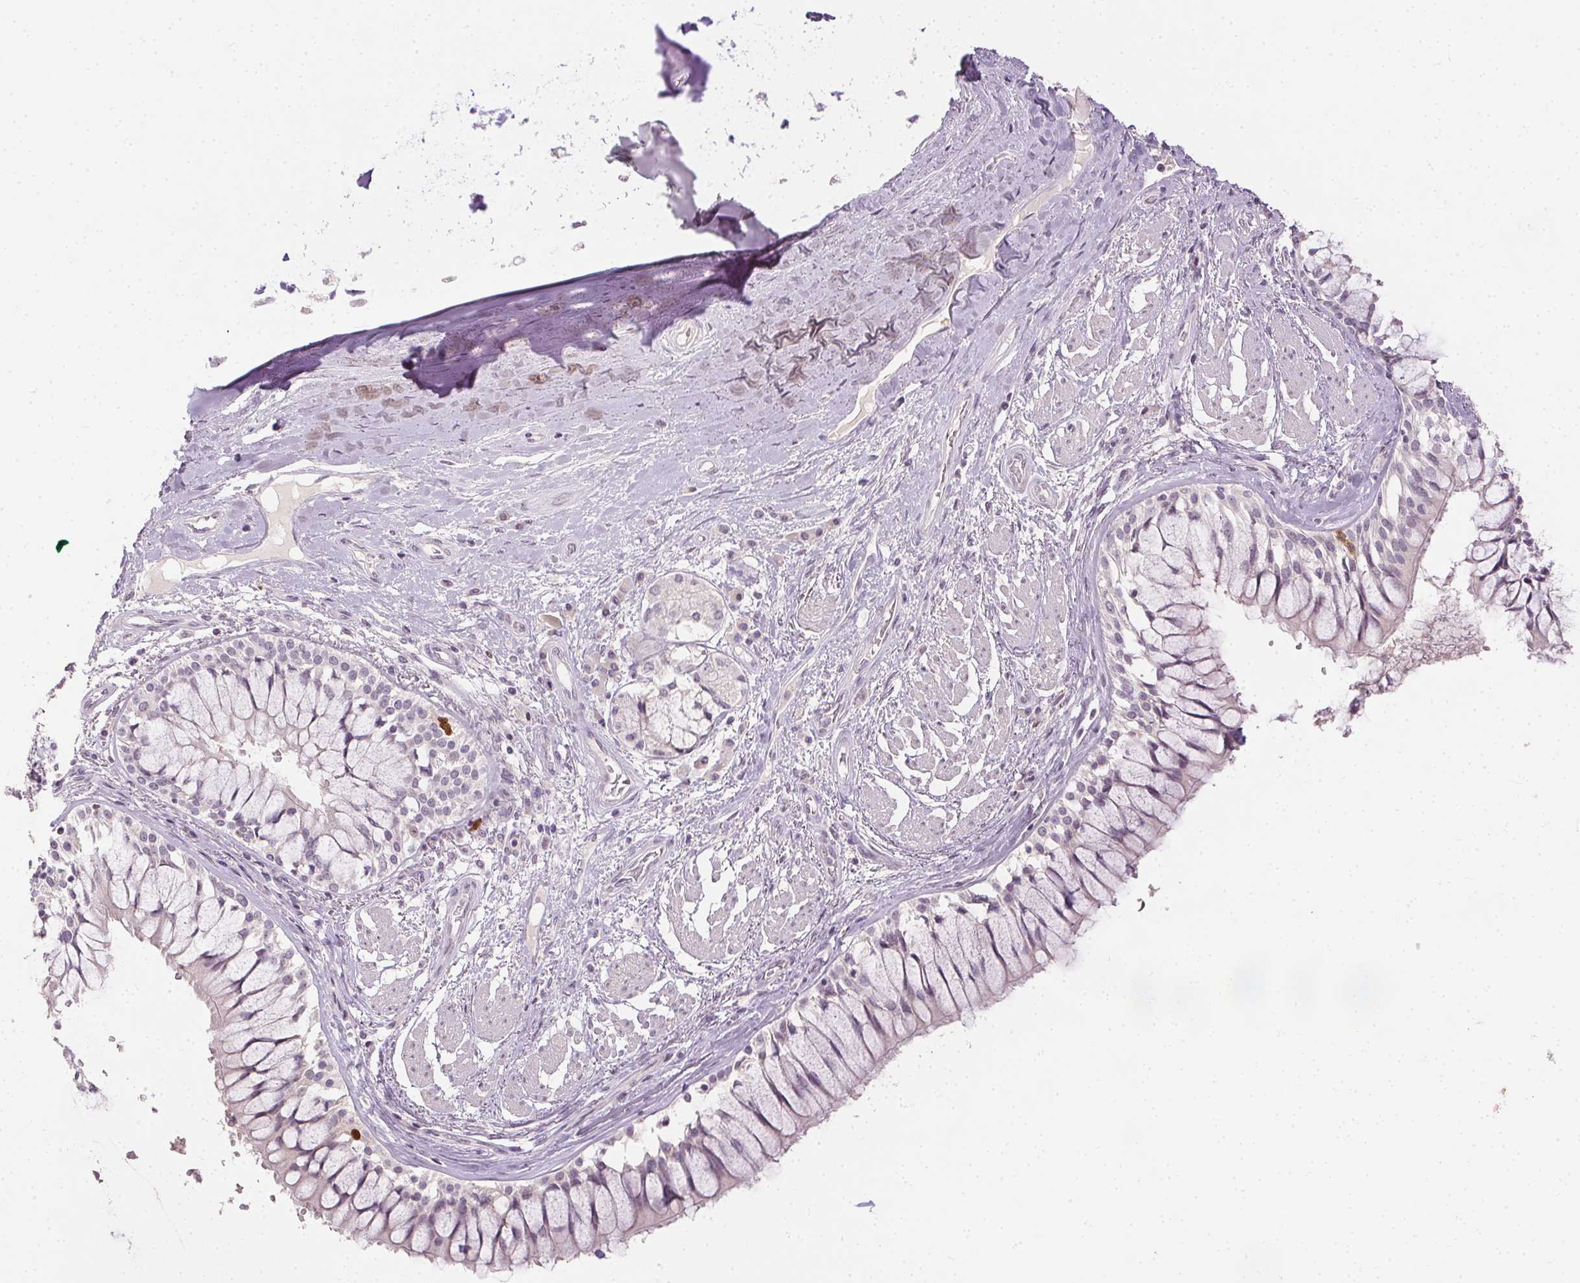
{"staining": {"intensity": "negative", "quantity": "none", "location": "none"}, "tissue": "adipose tissue", "cell_type": "Adipocytes", "image_type": "normal", "snomed": [{"axis": "morphology", "description": "Normal tissue, NOS"}, {"axis": "topography", "description": "Cartilage tissue"}, {"axis": "topography", "description": "Bronchus"}], "caption": "IHC of unremarkable adipose tissue shows no staining in adipocytes. (Immunohistochemistry, brightfield microscopy, high magnification).", "gene": "ANLN", "patient": {"sex": "male", "age": 64}}